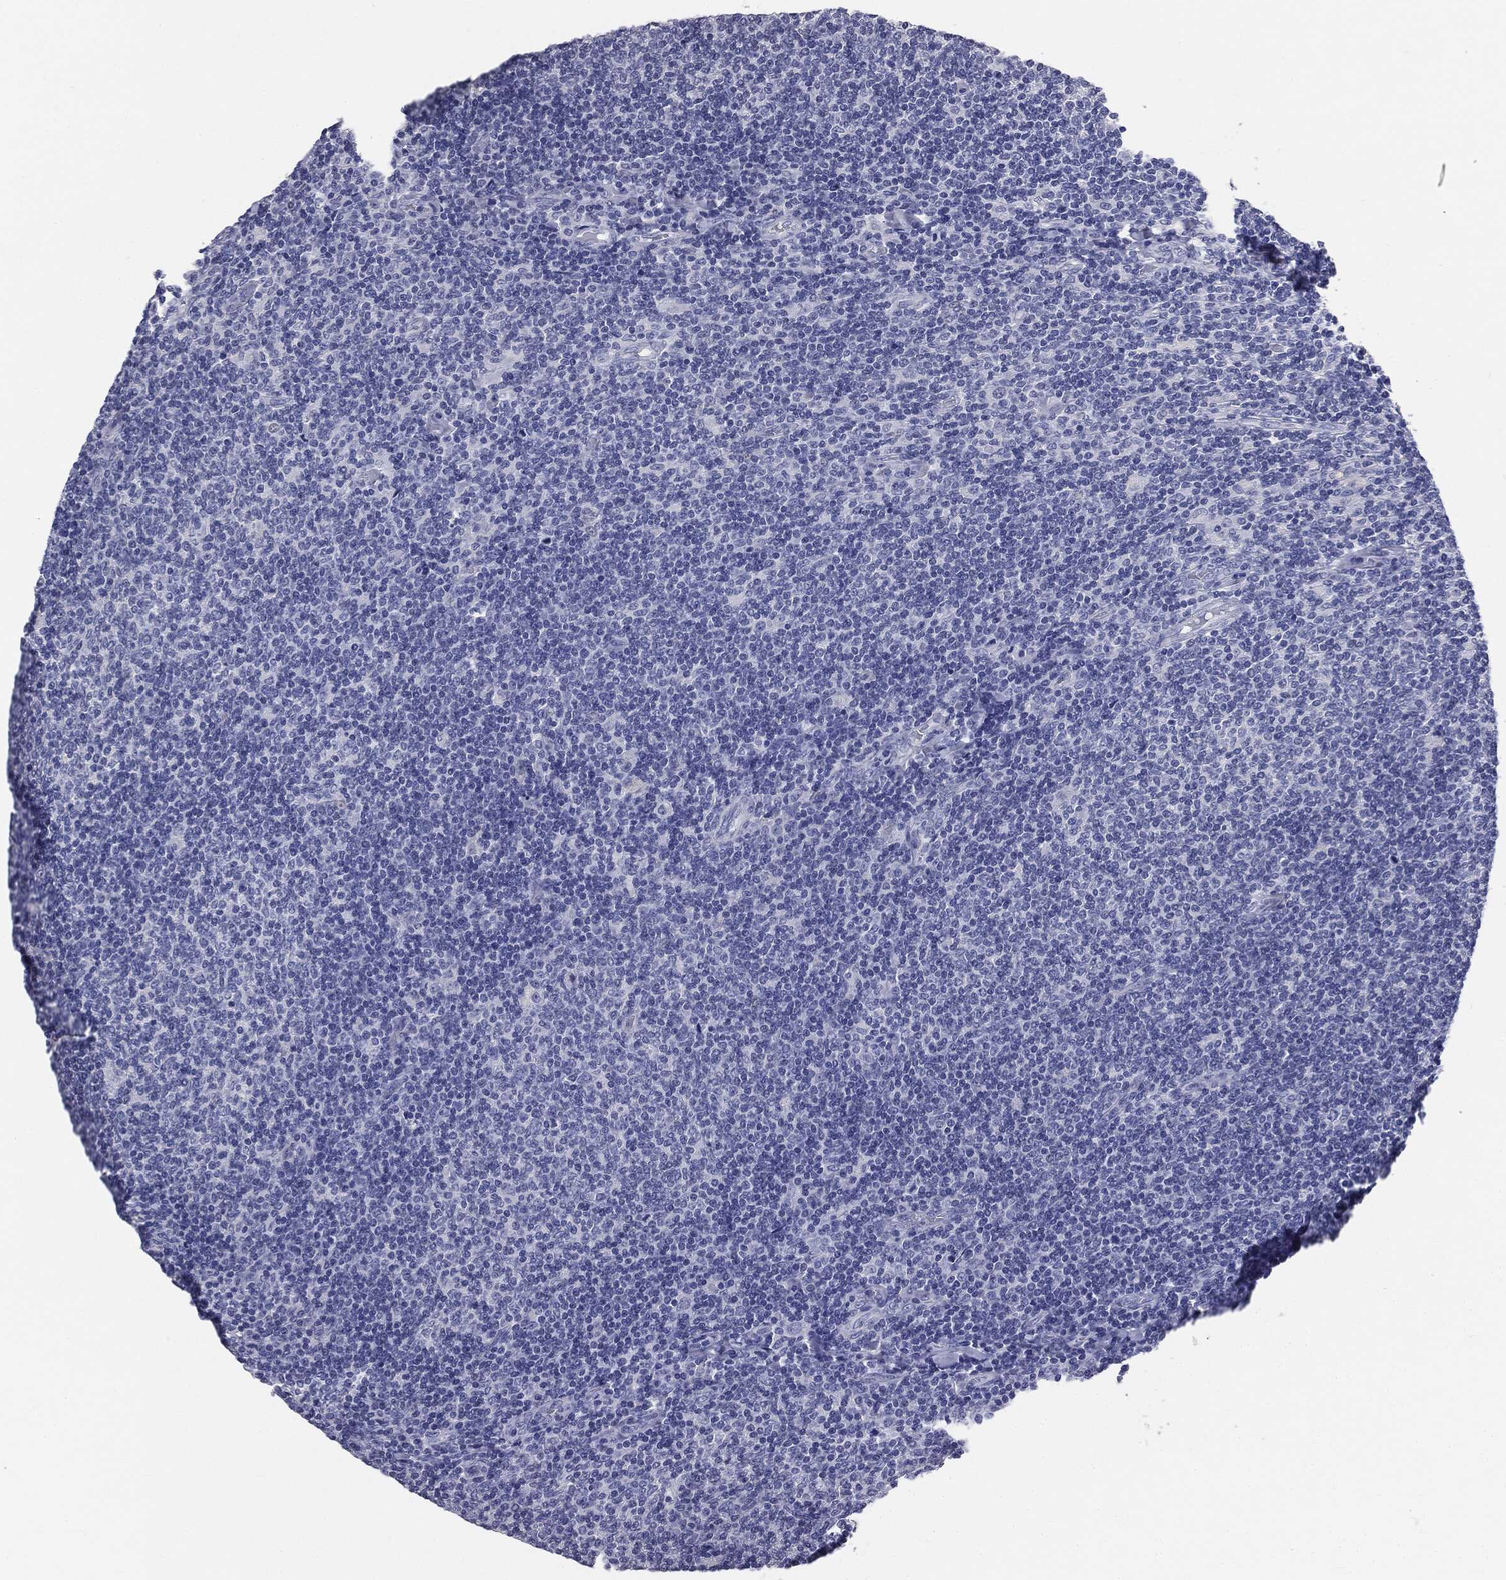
{"staining": {"intensity": "negative", "quantity": "none", "location": "none"}, "tissue": "lymphoma", "cell_type": "Tumor cells", "image_type": "cancer", "snomed": [{"axis": "morphology", "description": "Malignant lymphoma, non-Hodgkin's type, Low grade"}, {"axis": "topography", "description": "Lymph node"}], "caption": "Low-grade malignant lymphoma, non-Hodgkin's type was stained to show a protein in brown. There is no significant positivity in tumor cells. (DAB immunohistochemistry (IHC) with hematoxylin counter stain).", "gene": "AFP", "patient": {"sex": "male", "age": 52}}